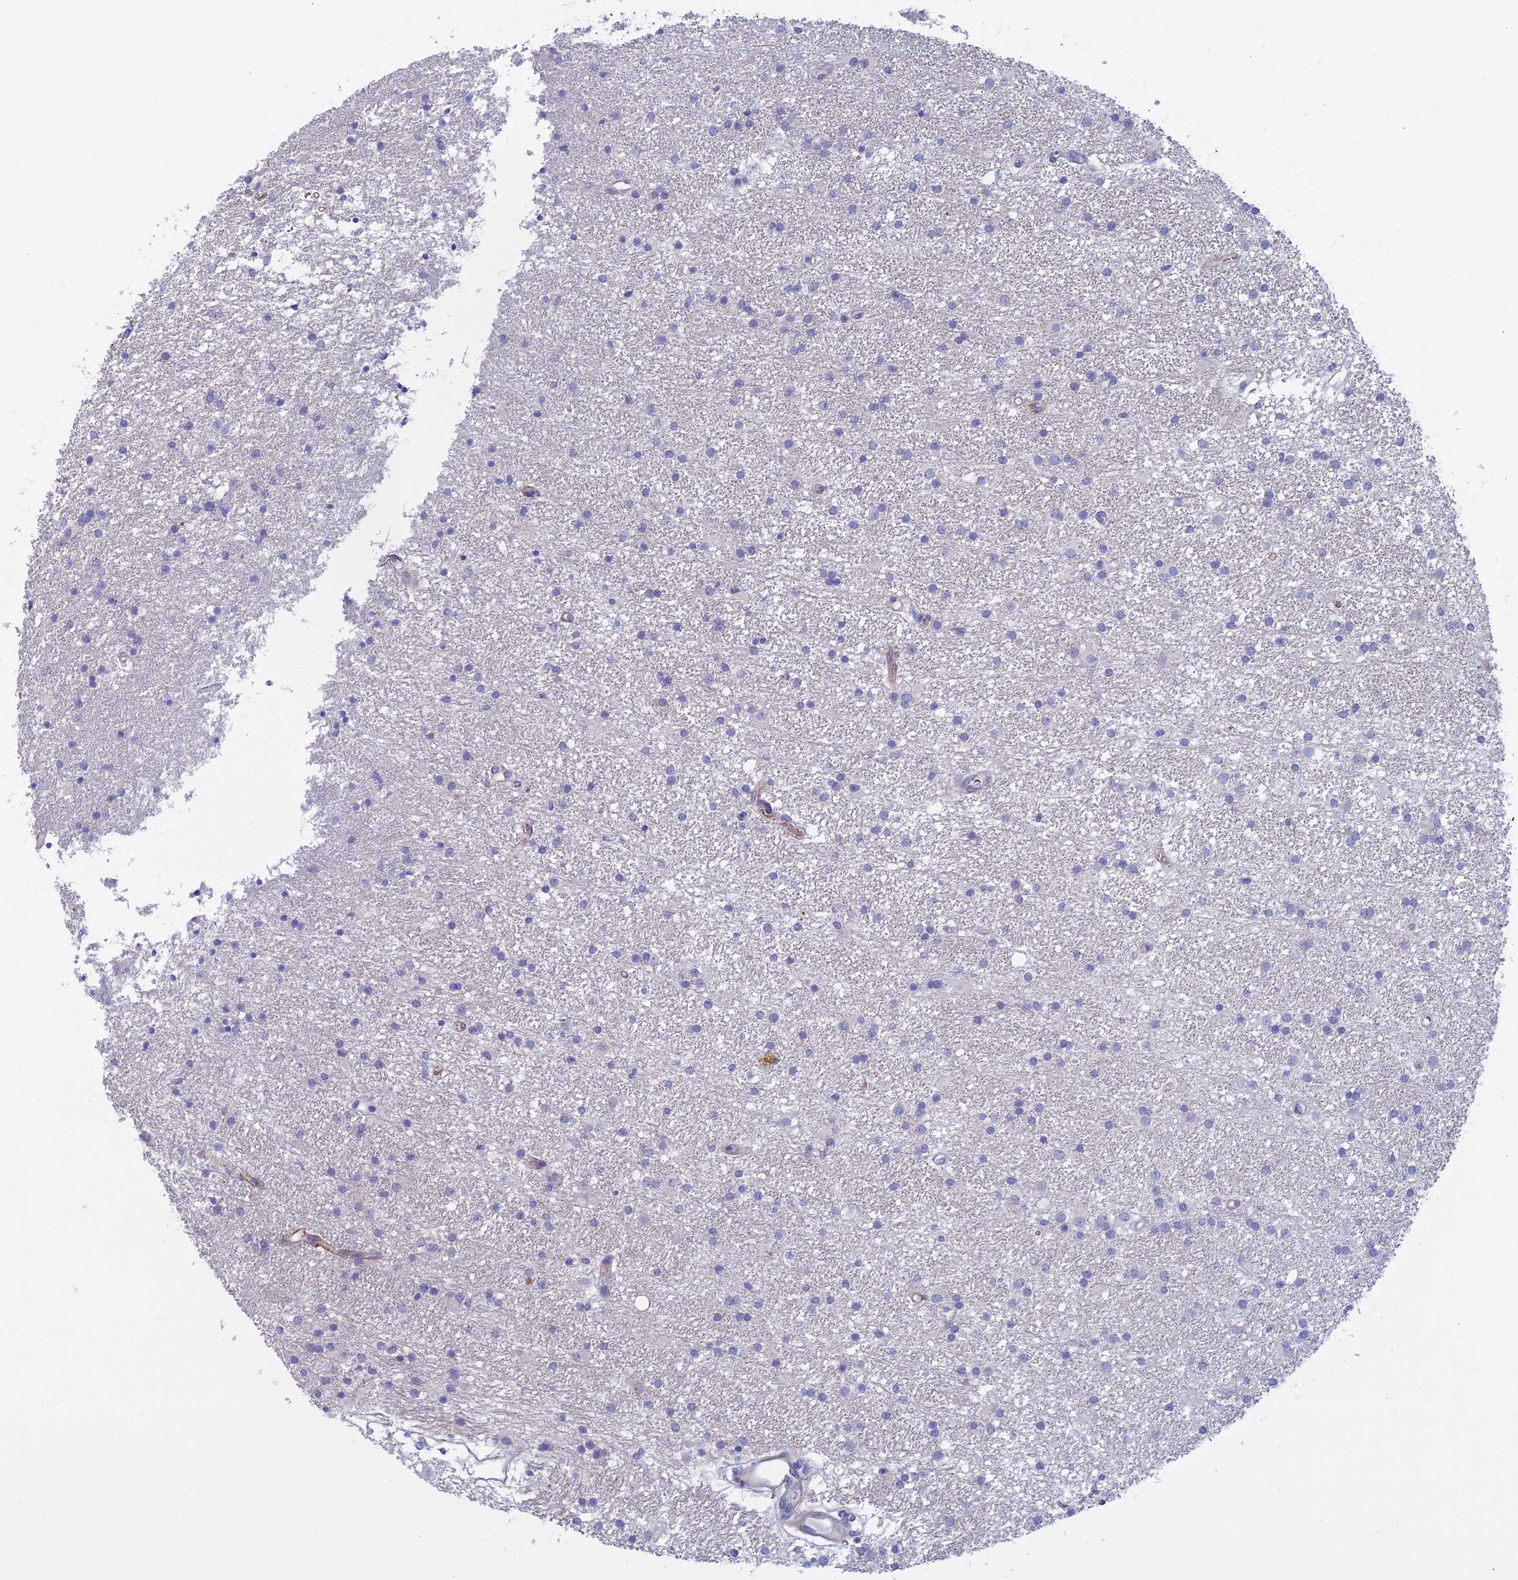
{"staining": {"intensity": "negative", "quantity": "none", "location": "none"}, "tissue": "glioma", "cell_type": "Tumor cells", "image_type": "cancer", "snomed": [{"axis": "morphology", "description": "Glioma, malignant, High grade"}, {"axis": "topography", "description": "Brain"}], "caption": "IHC micrograph of neoplastic tissue: glioma stained with DAB (3,3'-diaminobenzidine) shows no significant protein staining in tumor cells.", "gene": "SLC2A6", "patient": {"sex": "male", "age": 77}}